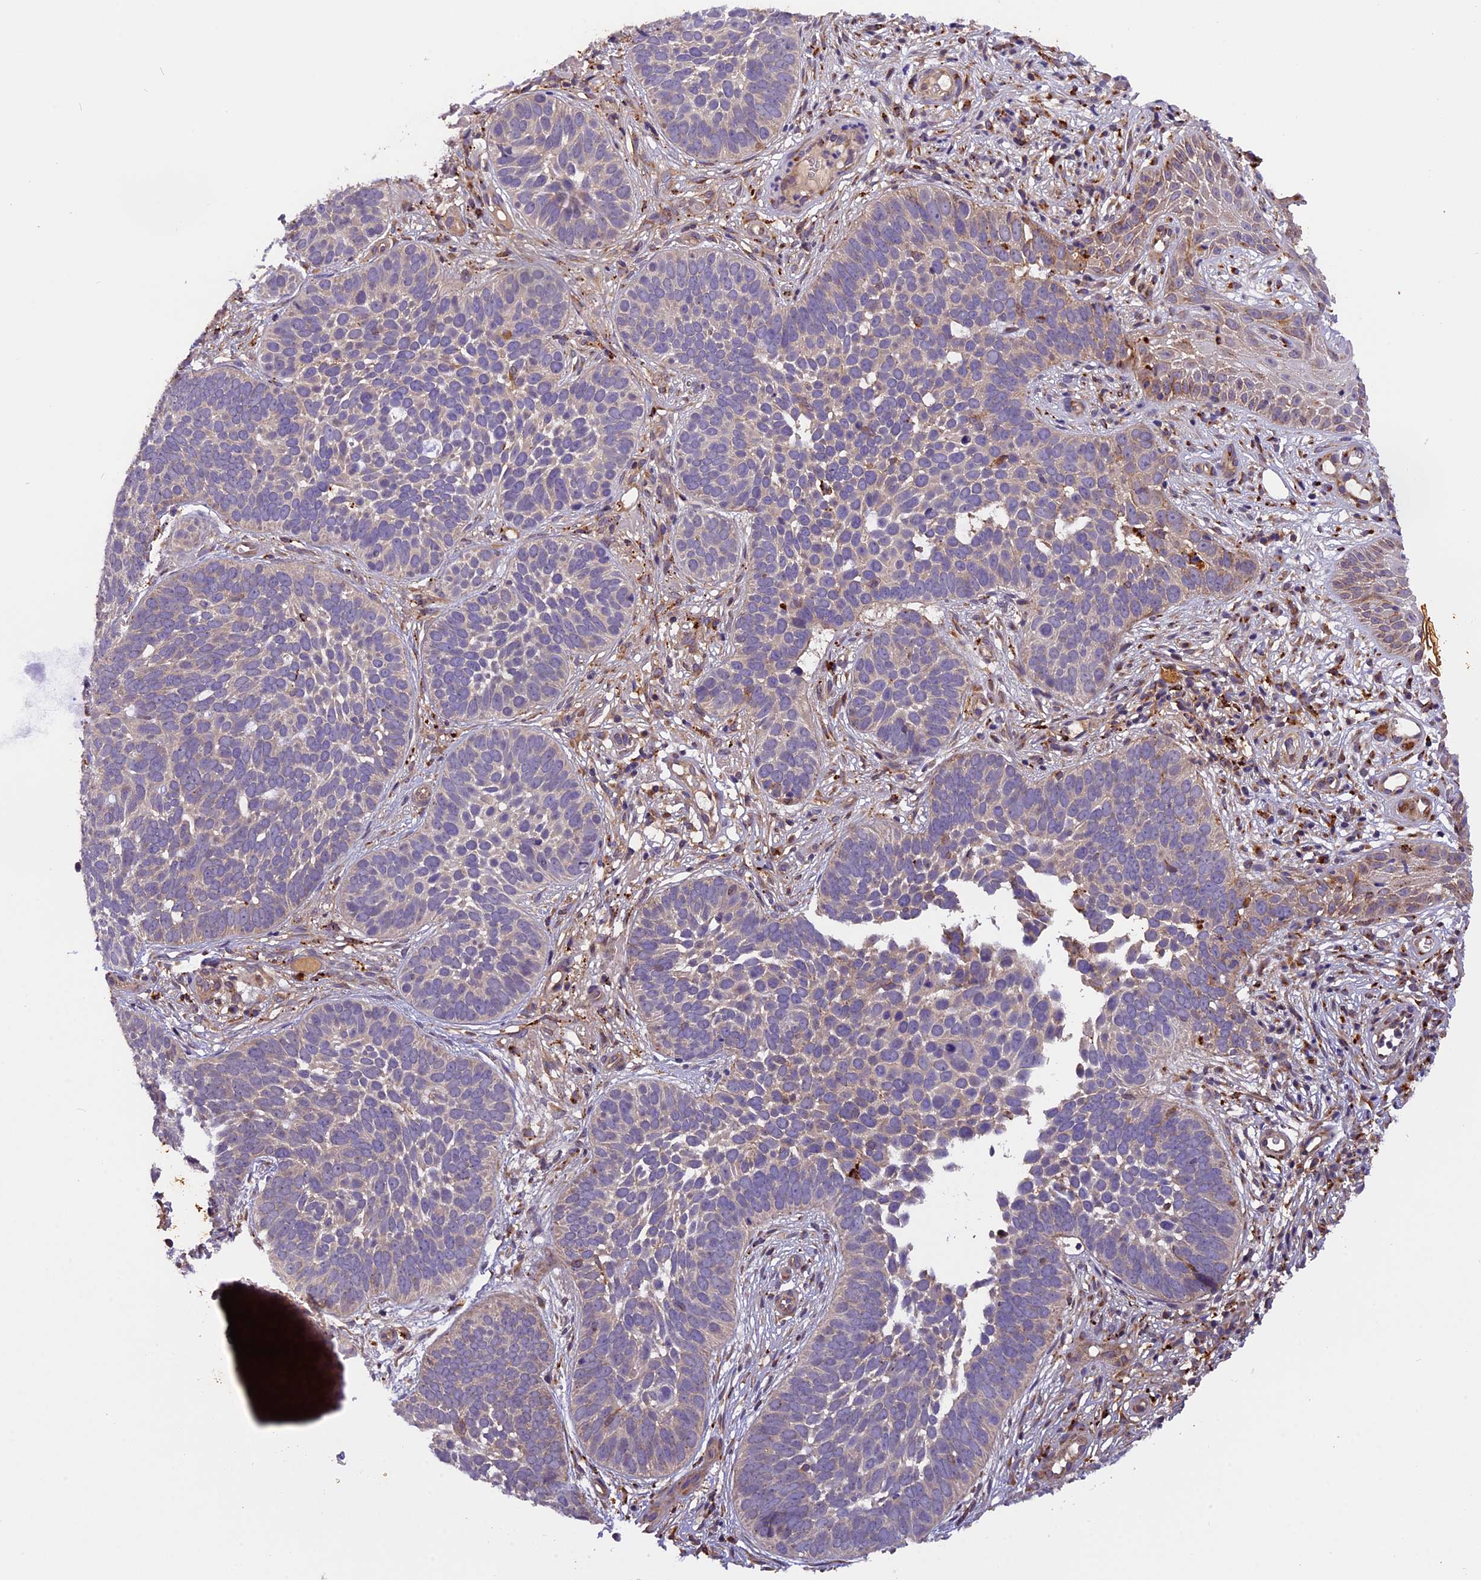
{"staining": {"intensity": "negative", "quantity": "none", "location": "none"}, "tissue": "skin cancer", "cell_type": "Tumor cells", "image_type": "cancer", "snomed": [{"axis": "morphology", "description": "Basal cell carcinoma"}, {"axis": "topography", "description": "Skin"}], "caption": "Tumor cells are negative for protein expression in human skin basal cell carcinoma.", "gene": "COPE", "patient": {"sex": "male", "age": 89}}